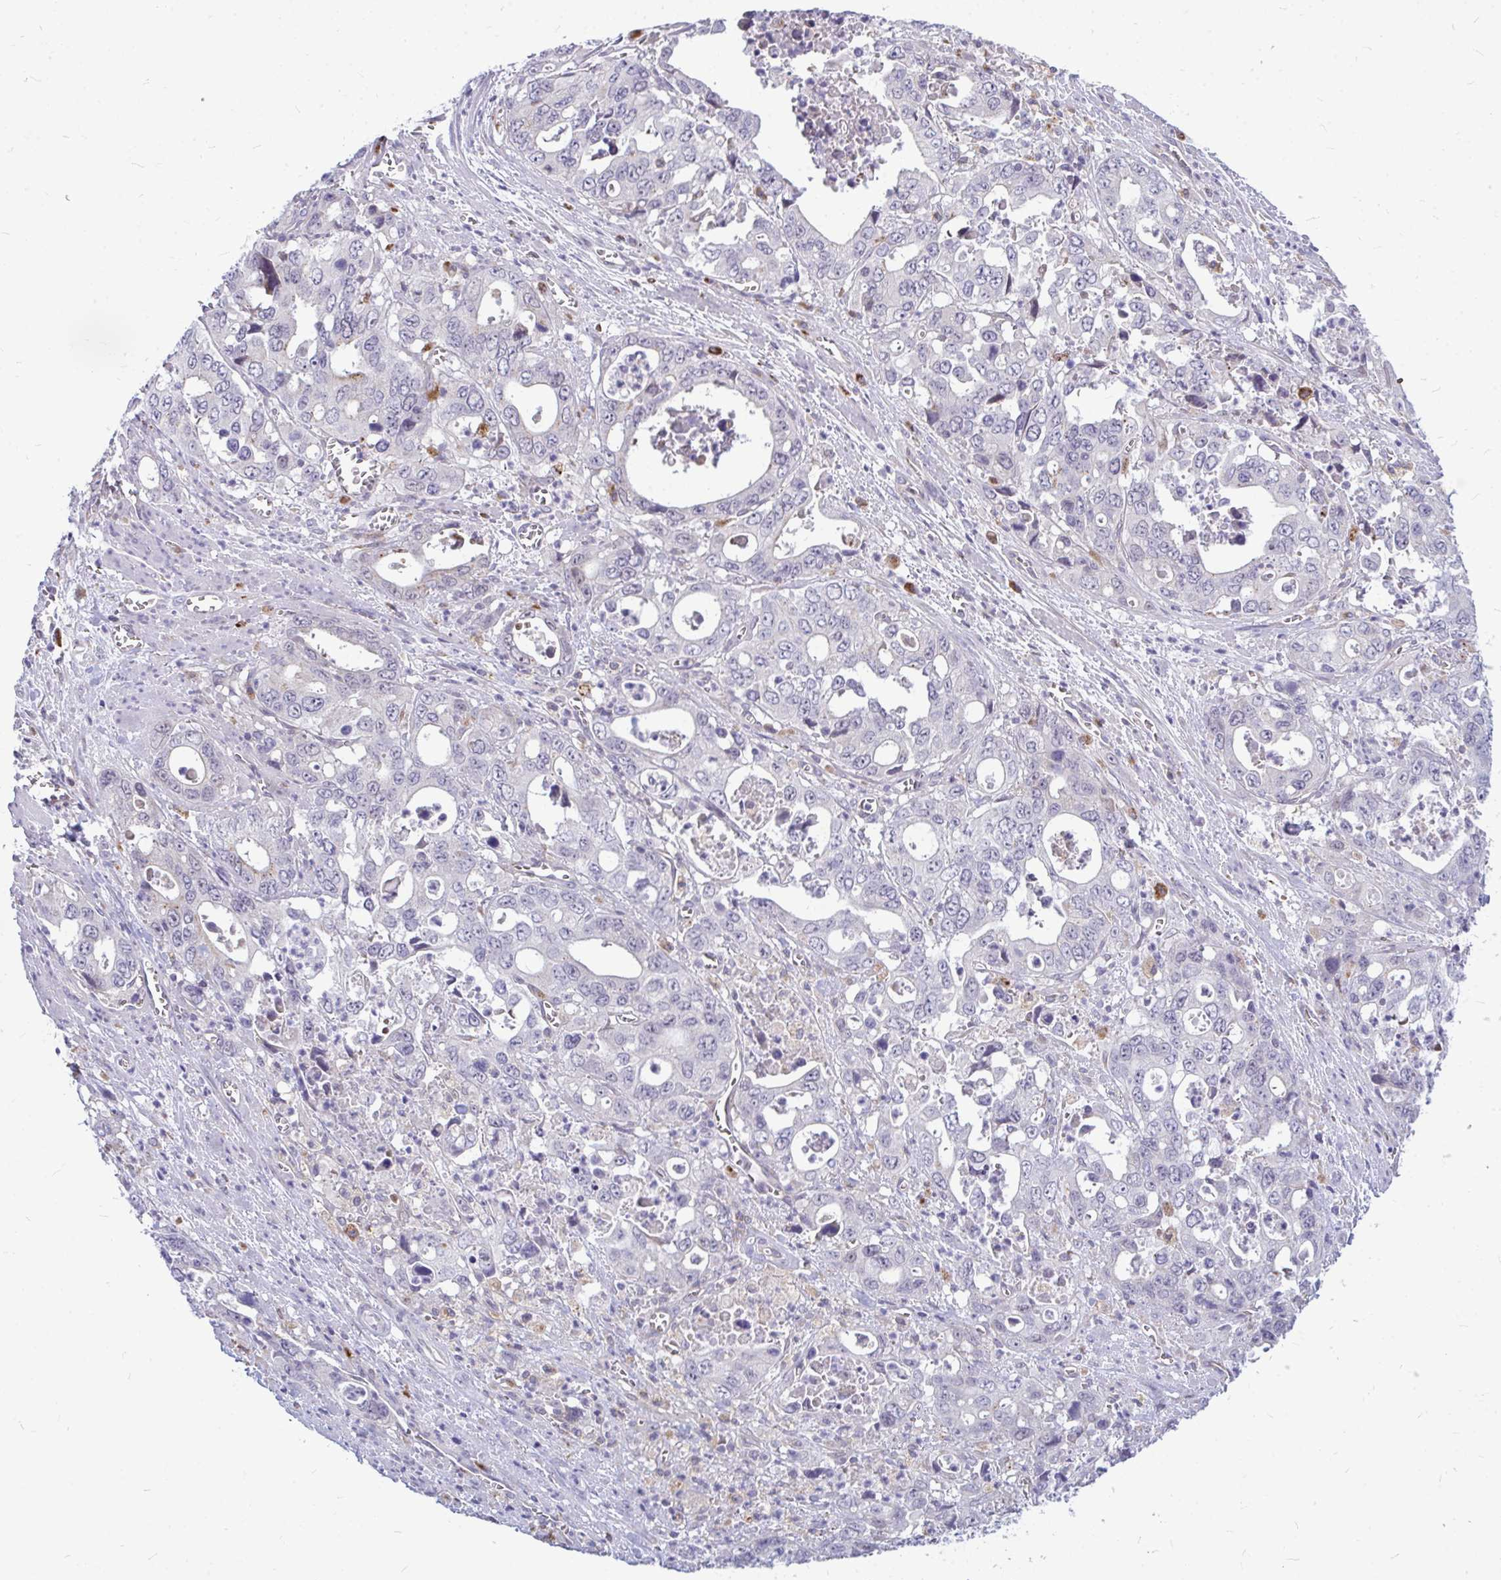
{"staining": {"intensity": "negative", "quantity": "none", "location": "none"}, "tissue": "stomach cancer", "cell_type": "Tumor cells", "image_type": "cancer", "snomed": [{"axis": "morphology", "description": "Adenocarcinoma, NOS"}, {"axis": "topography", "description": "Stomach, upper"}], "caption": "IHC photomicrograph of neoplastic tissue: stomach cancer (adenocarcinoma) stained with DAB demonstrates no significant protein staining in tumor cells. (IHC, brightfield microscopy, high magnification).", "gene": "ZSCAN25", "patient": {"sex": "male", "age": 74}}